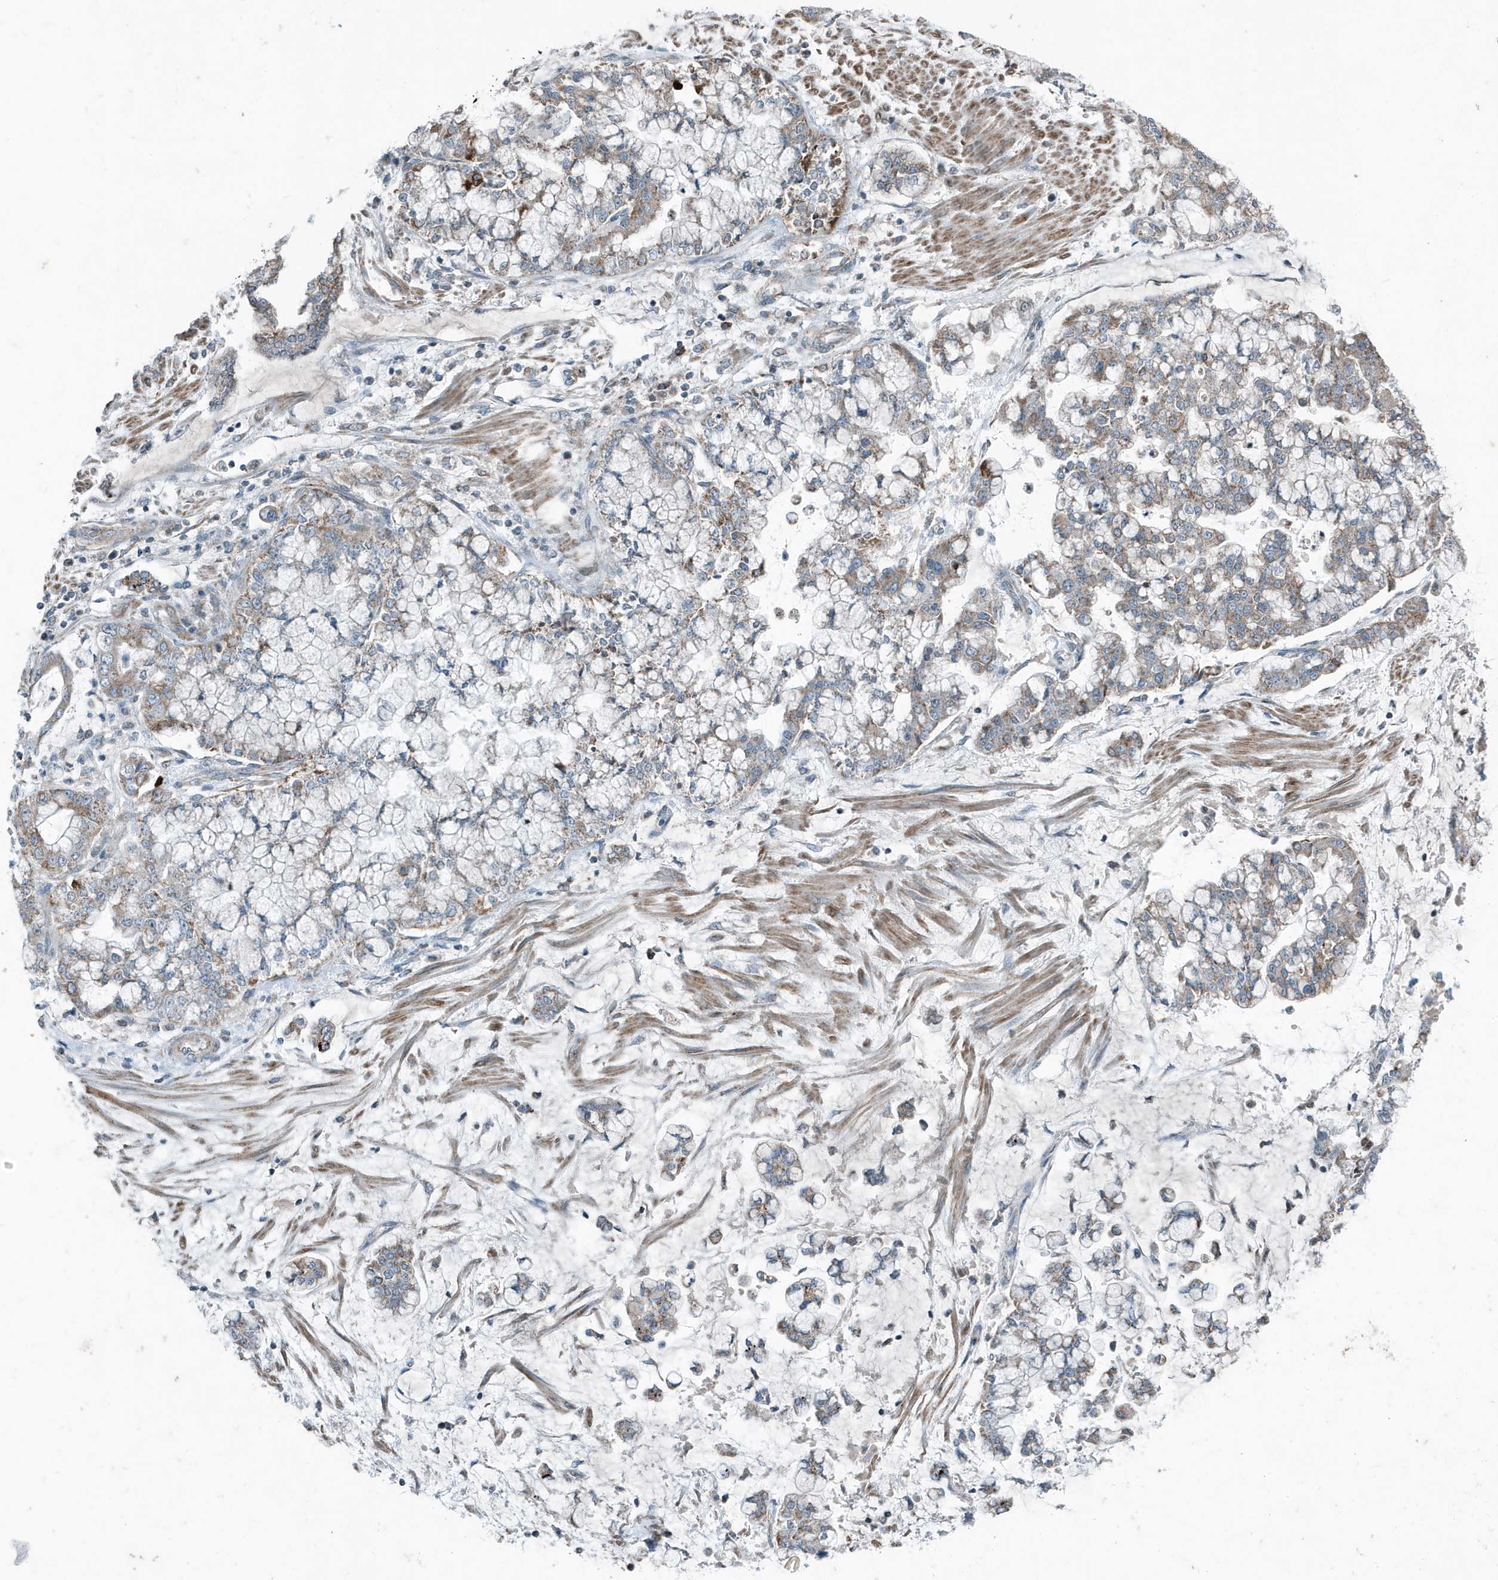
{"staining": {"intensity": "weak", "quantity": ">75%", "location": "cytoplasmic/membranous"}, "tissue": "stomach cancer", "cell_type": "Tumor cells", "image_type": "cancer", "snomed": [{"axis": "morphology", "description": "Normal tissue, NOS"}, {"axis": "morphology", "description": "Adenocarcinoma, NOS"}, {"axis": "topography", "description": "Stomach, upper"}, {"axis": "topography", "description": "Stomach"}], "caption": "Immunohistochemical staining of human stomach cancer (adenocarcinoma) demonstrates low levels of weak cytoplasmic/membranous protein staining in about >75% of tumor cells. (DAB (3,3'-diaminobenzidine) IHC with brightfield microscopy, high magnification).", "gene": "MT-CYB", "patient": {"sex": "male", "age": 76}}